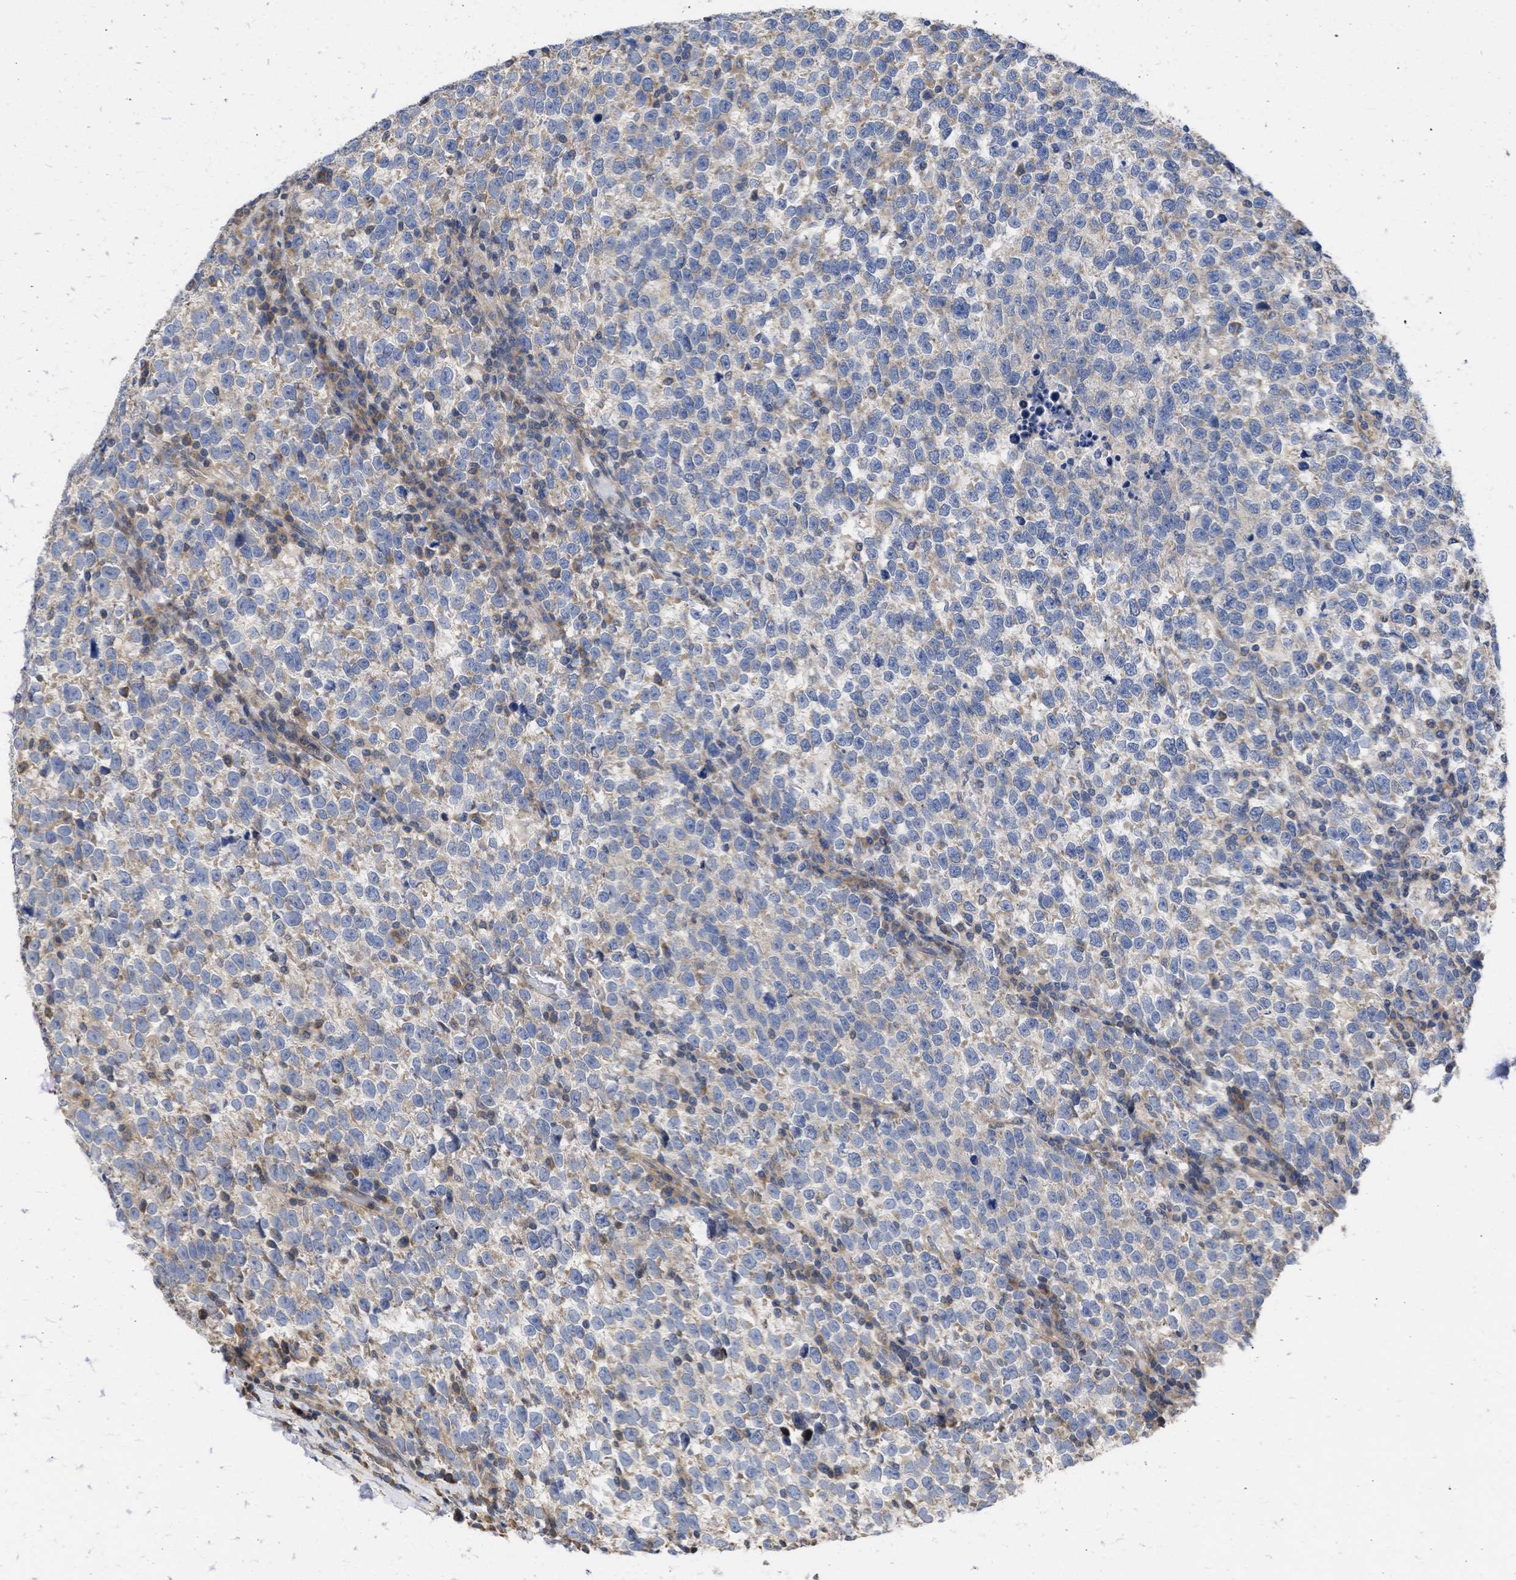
{"staining": {"intensity": "weak", "quantity": "<25%", "location": "cytoplasmic/membranous"}, "tissue": "testis cancer", "cell_type": "Tumor cells", "image_type": "cancer", "snomed": [{"axis": "morphology", "description": "Normal tissue, NOS"}, {"axis": "morphology", "description": "Seminoma, NOS"}, {"axis": "topography", "description": "Testis"}], "caption": "IHC micrograph of neoplastic tissue: human seminoma (testis) stained with DAB shows no significant protein positivity in tumor cells.", "gene": "MAP2K3", "patient": {"sex": "male", "age": 43}}